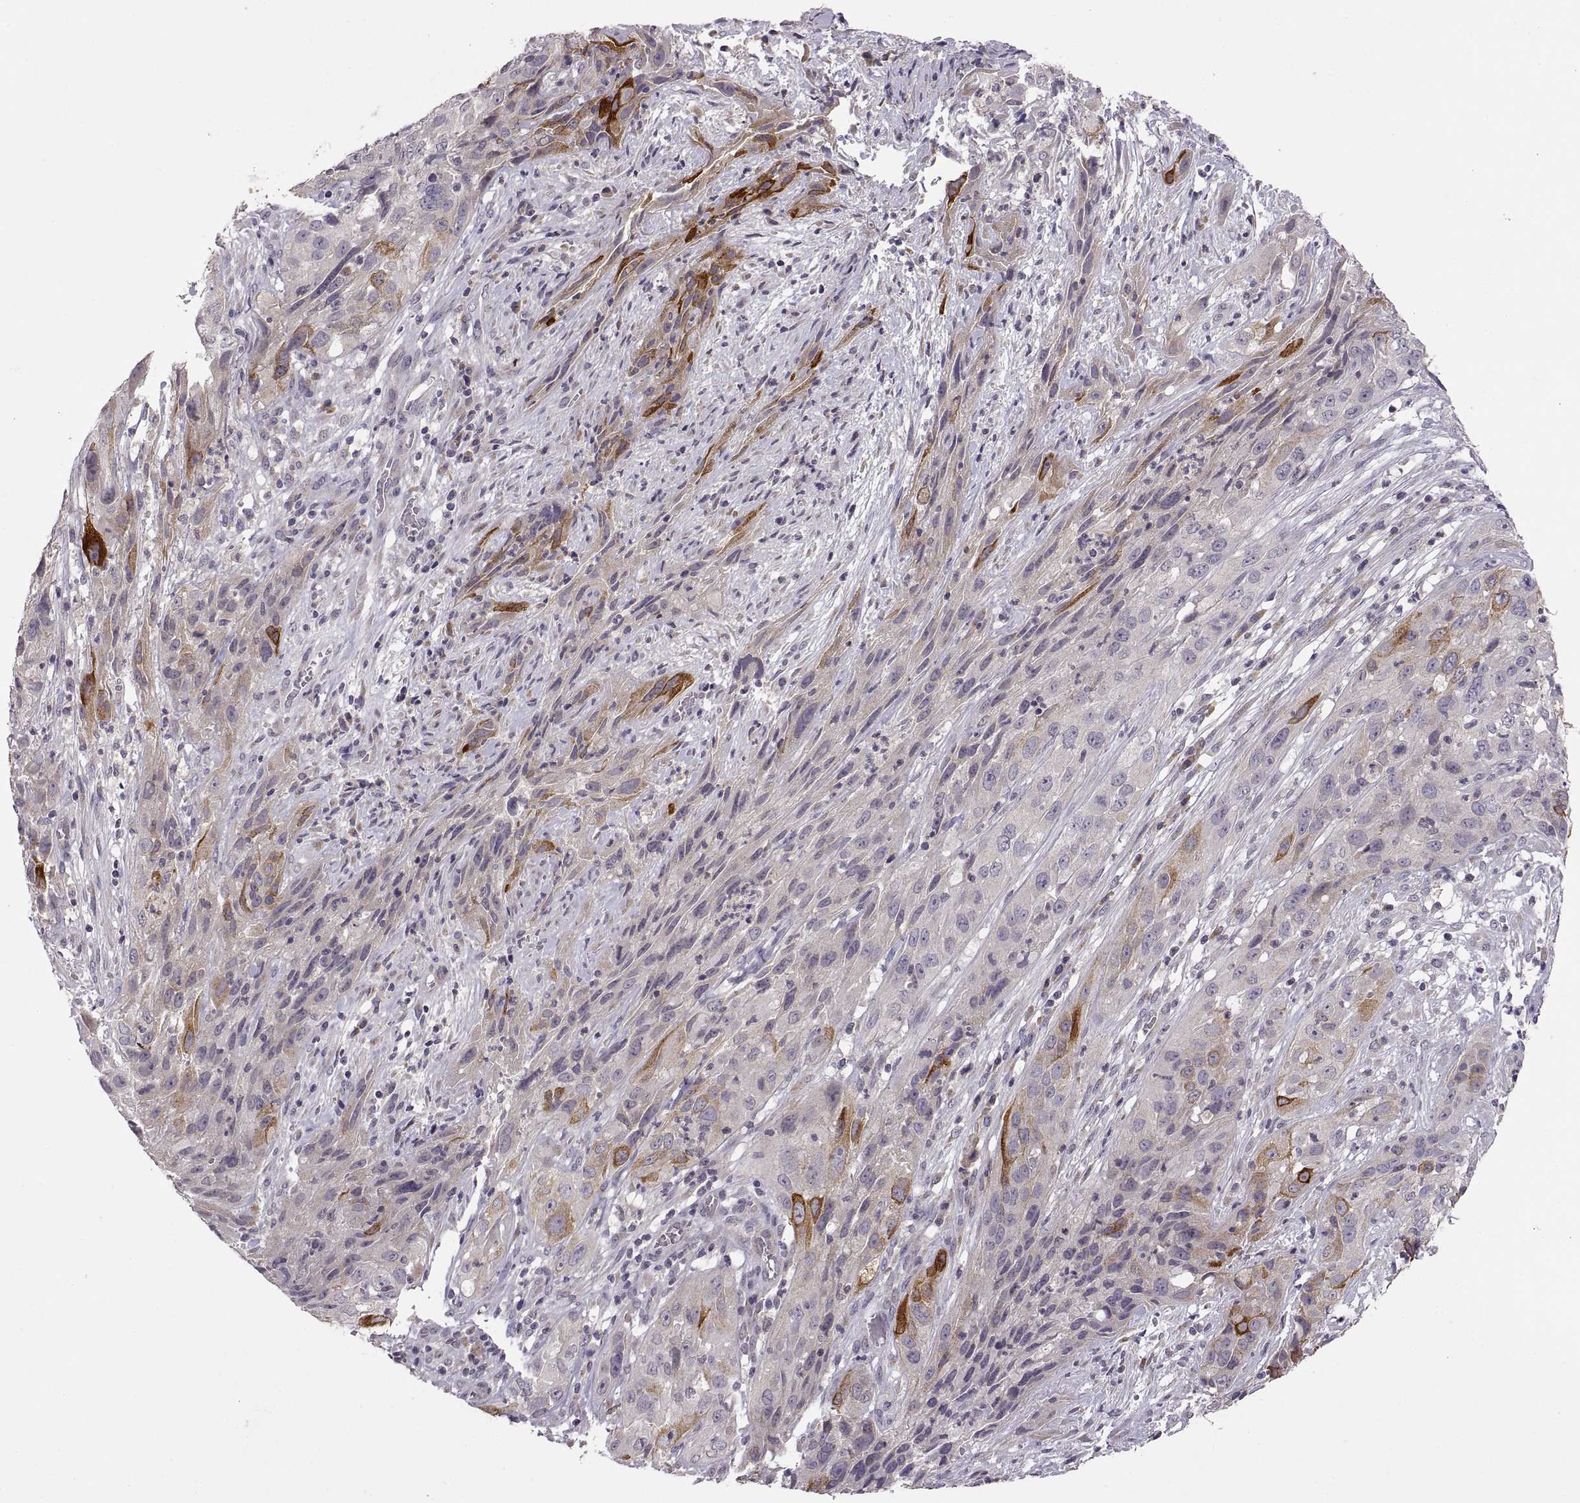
{"staining": {"intensity": "strong", "quantity": "<25%", "location": "cytoplasmic/membranous"}, "tissue": "cervical cancer", "cell_type": "Tumor cells", "image_type": "cancer", "snomed": [{"axis": "morphology", "description": "Squamous cell carcinoma, NOS"}, {"axis": "topography", "description": "Cervix"}], "caption": "Human cervical squamous cell carcinoma stained for a protein (brown) shows strong cytoplasmic/membranous positive positivity in approximately <25% of tumor cells.", "gene": "HMGCR", "patient": {"sex": "female", "age": 32}}